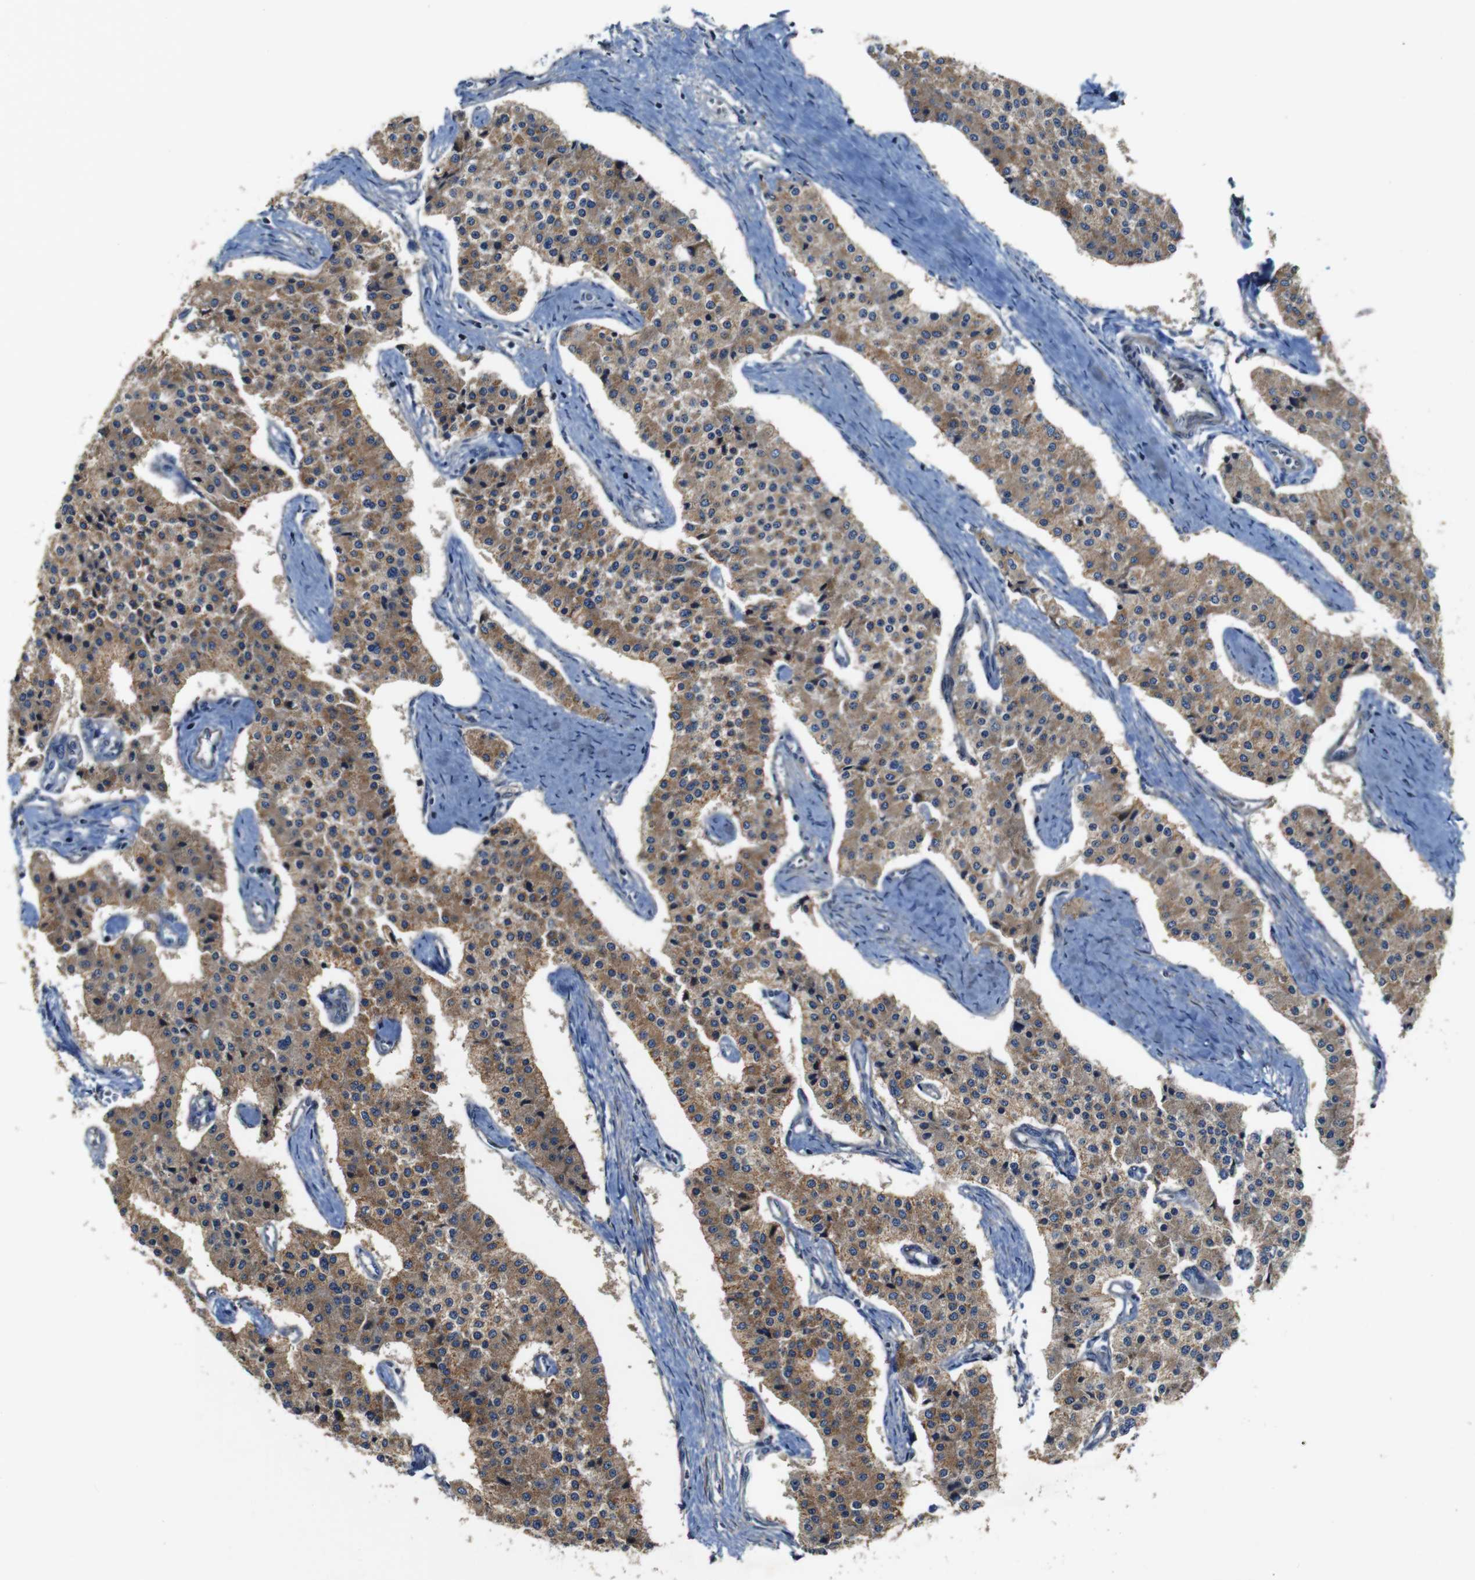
{"staining": {"intensity": "moderate", "quantity": ">75%", "location": "cytoplasmic/membranous"}, "tissue": "carcinoid", "cell_type": "Tumor cells", "image_type": "cancer", "snomed": [{"axis": "morphology", "description": "Carcinoid, malignant, NOS"}, {"axis": "topography", "description": "Colon"}], "caption": "This is an image of immunohistochemistry (IHC) staining of carcinoid (malignant), which shows moderate expression in the cytoplasmic/membranous of tumor cells.", "gene": "GGT7", "patient": {"sex": "female", "age": 52}}